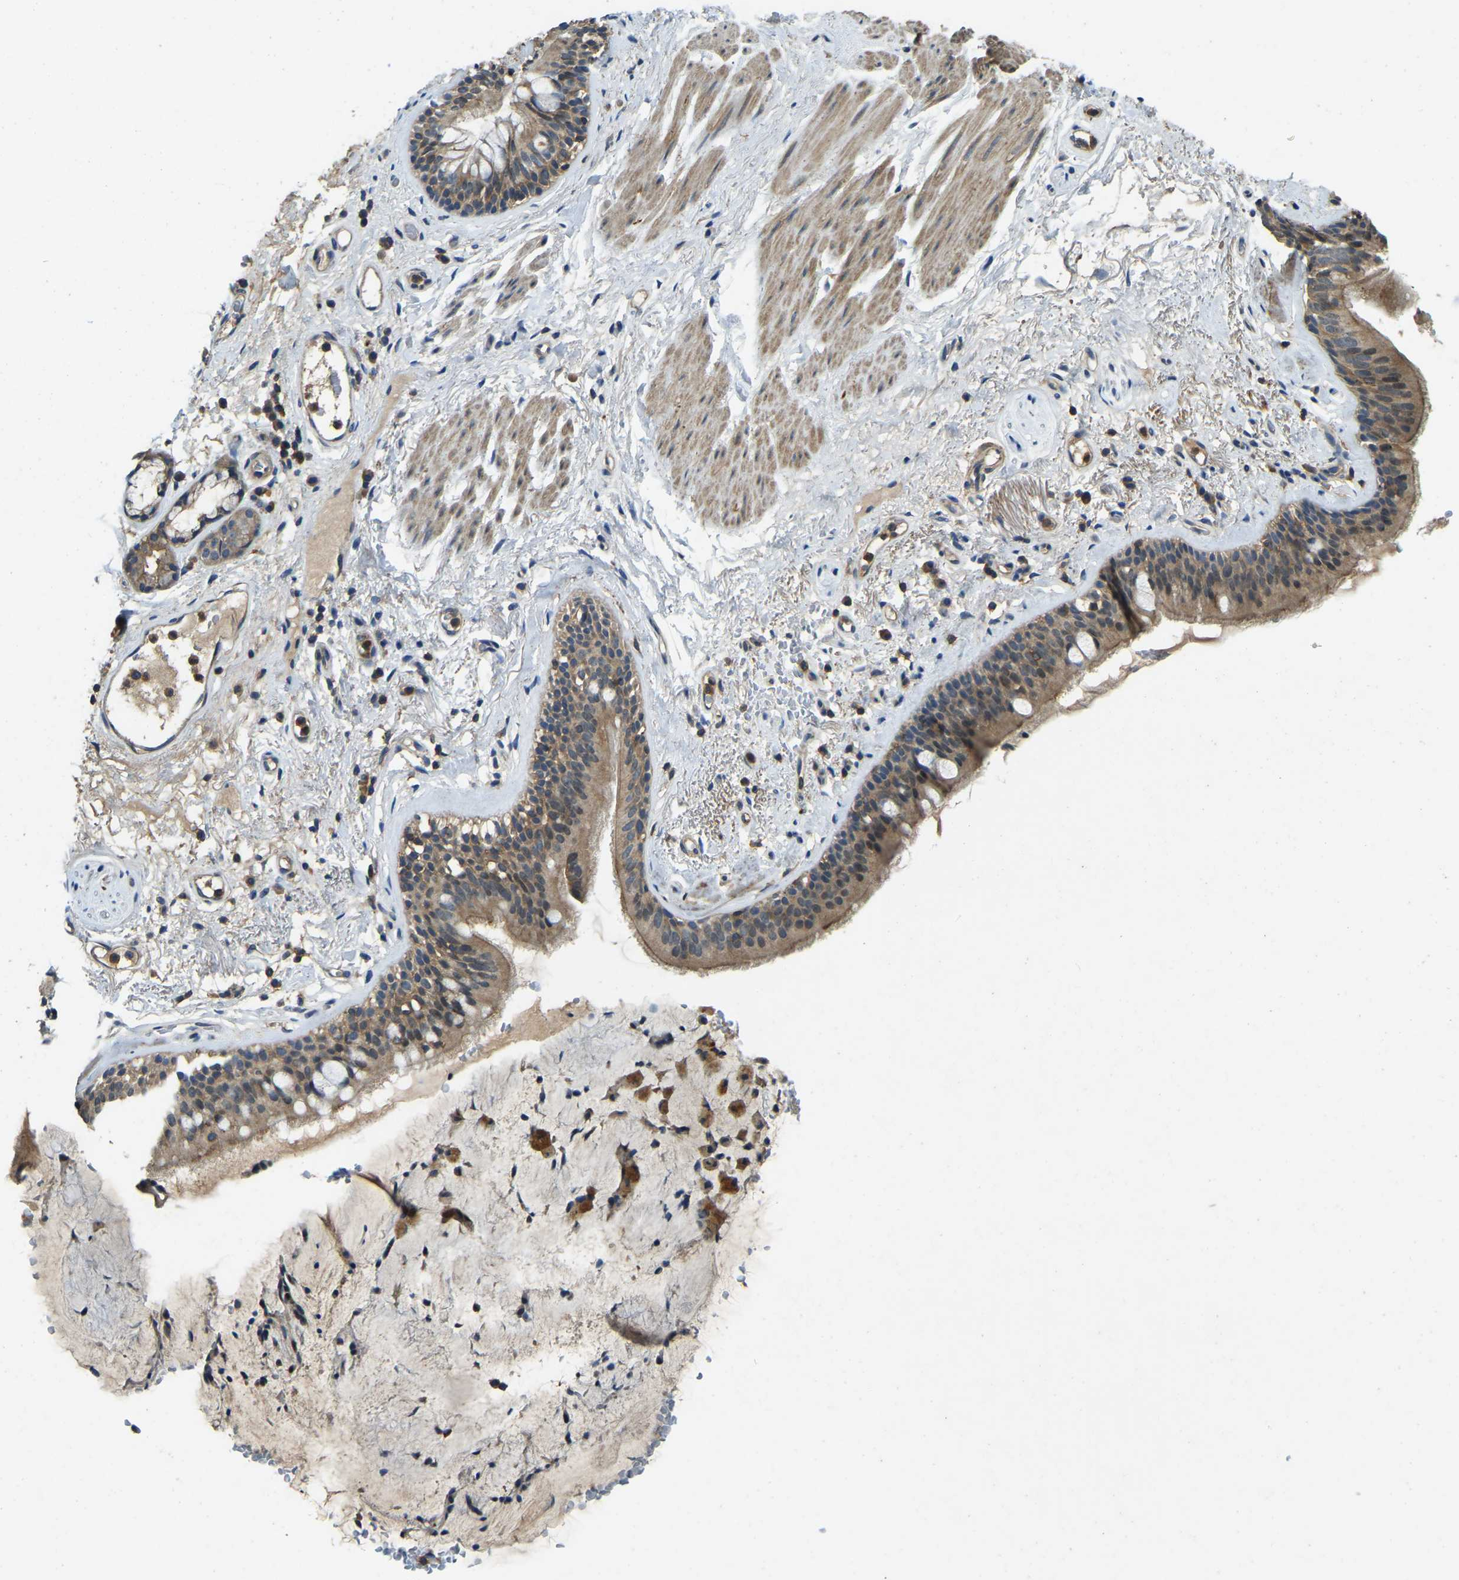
{"staining": {"intensity": "moderate", "quantity": ">75%", "location": "cytoplasmic/membranous"}, "tissue": "bronchus", "cell_type": "Respiratory epithelial cells", "image_type": "normal", "snomed": [{"axis": "morphology", "description": "Normal tissue, NOS"}, {"axis": "topography", "description": "Cartilage tissue"}], "caption": "Moderate cytoplasmic/membranous expression is appreciated in approximately >75% of respiratory epithelial cells in unremarkable bronchus. (Brightfield microscopy of DAB IHC at high magnification).", "gene": "ATP8B1", "patient": {"sex": "female", "age": 63}}